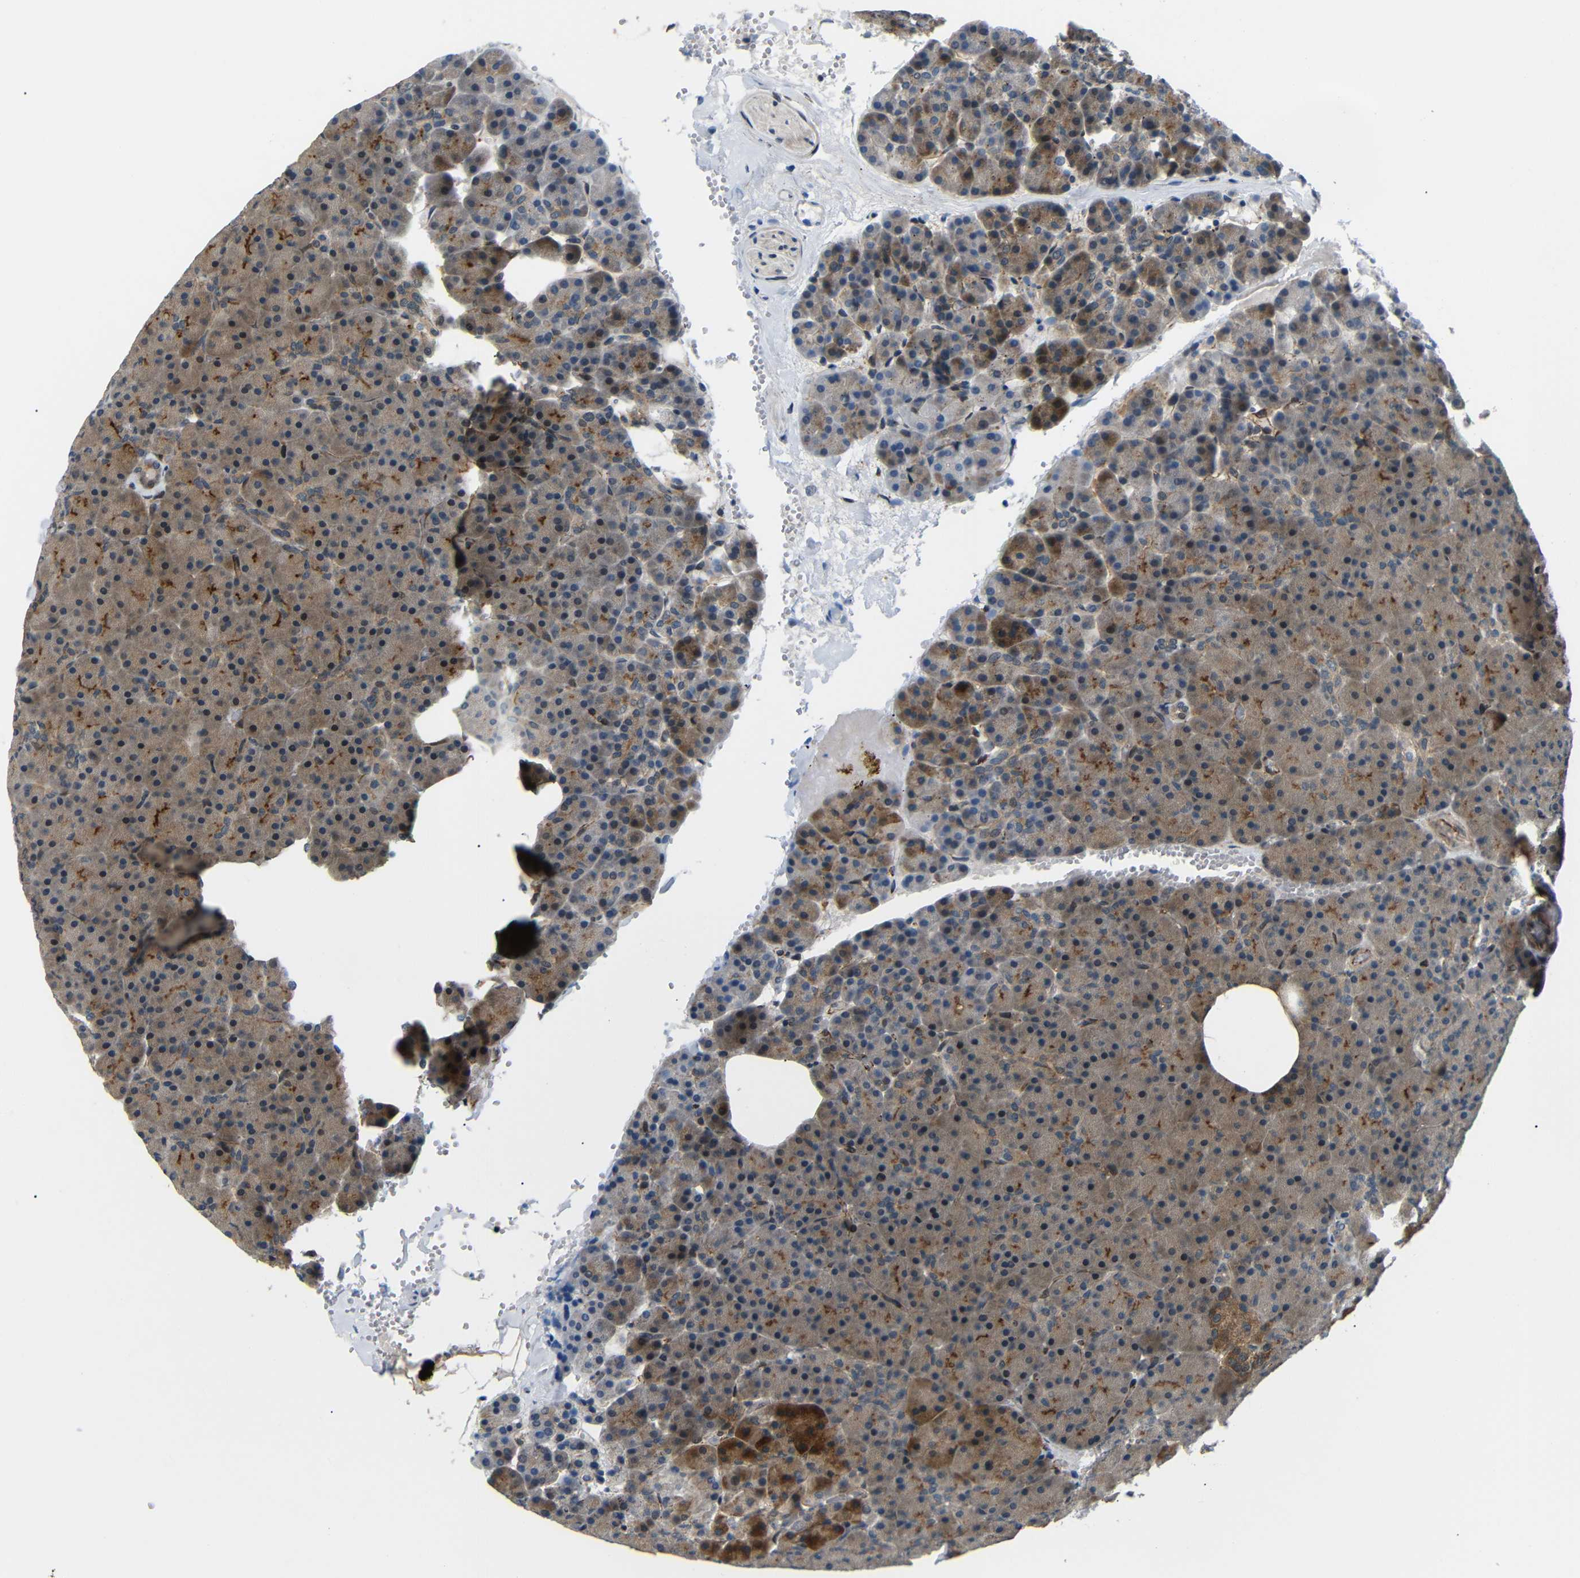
{"staining": {"intensity": "moderate", "quantity": "25%-75%", "location": "cytoplasmic/membranous"}, "tissue": "pancreas", "cell_type": "Exocrine glandular cells", "image_type": "normal", "snomed": [{"axis": "morphology", "description": "Normal tissue, NOS"}, {"axis": "topography", "description": "Pancreas"}], "caption": "Normal pancreas shows moderate cytoplasmic/membranous expression in about 25%-75% of exocrine glandular cells, visualized by immunohistochemistry.", "gene": "SYDE1", "patient": {"sex": "female", "age": 35}}